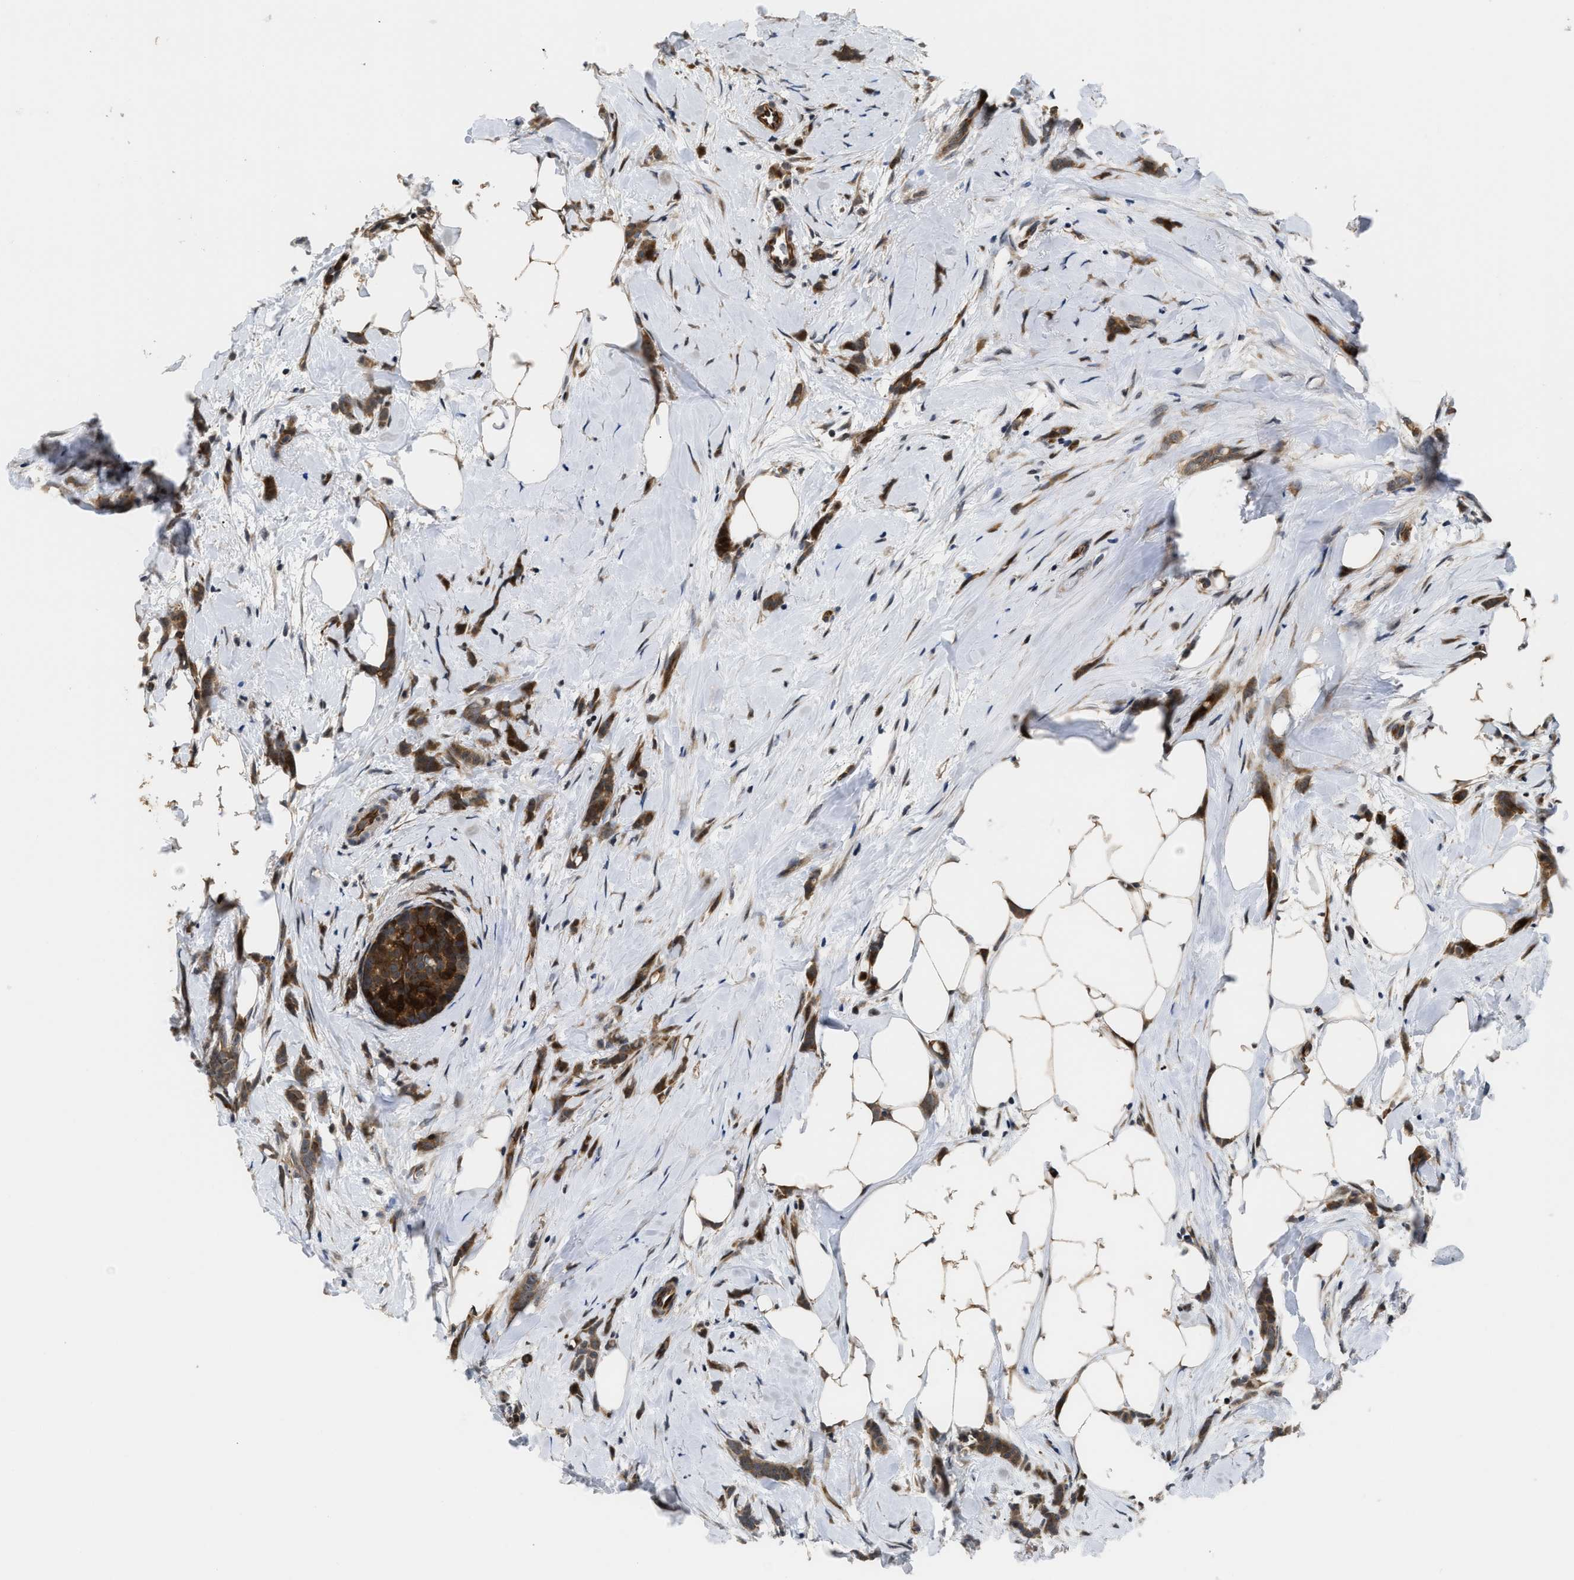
{"staining": {"intensity": "strong", "quantity": ">75%", "location": "cytoplasmic/membranous,nuclear"}, "tissue": "breast cancer", "cell_type": "Tumor cells", "image_type": "cancer", "snomed": [{"axis": "morphology", "description": "Lobular carcinoma, in situ"}, {"axis": "morphology", "description": "Lobular carcinoma"}, {"axis": "topography", "description": "Breast"}], "caption": "Breast cancer (lobular carcinoma) stained for a protein demonstrates strong cytoplasmic/membranous and nuclear positivity in tumor cells.", "gene": "ALDH3A2", "patient": {"sex": "female", "age": 41}}